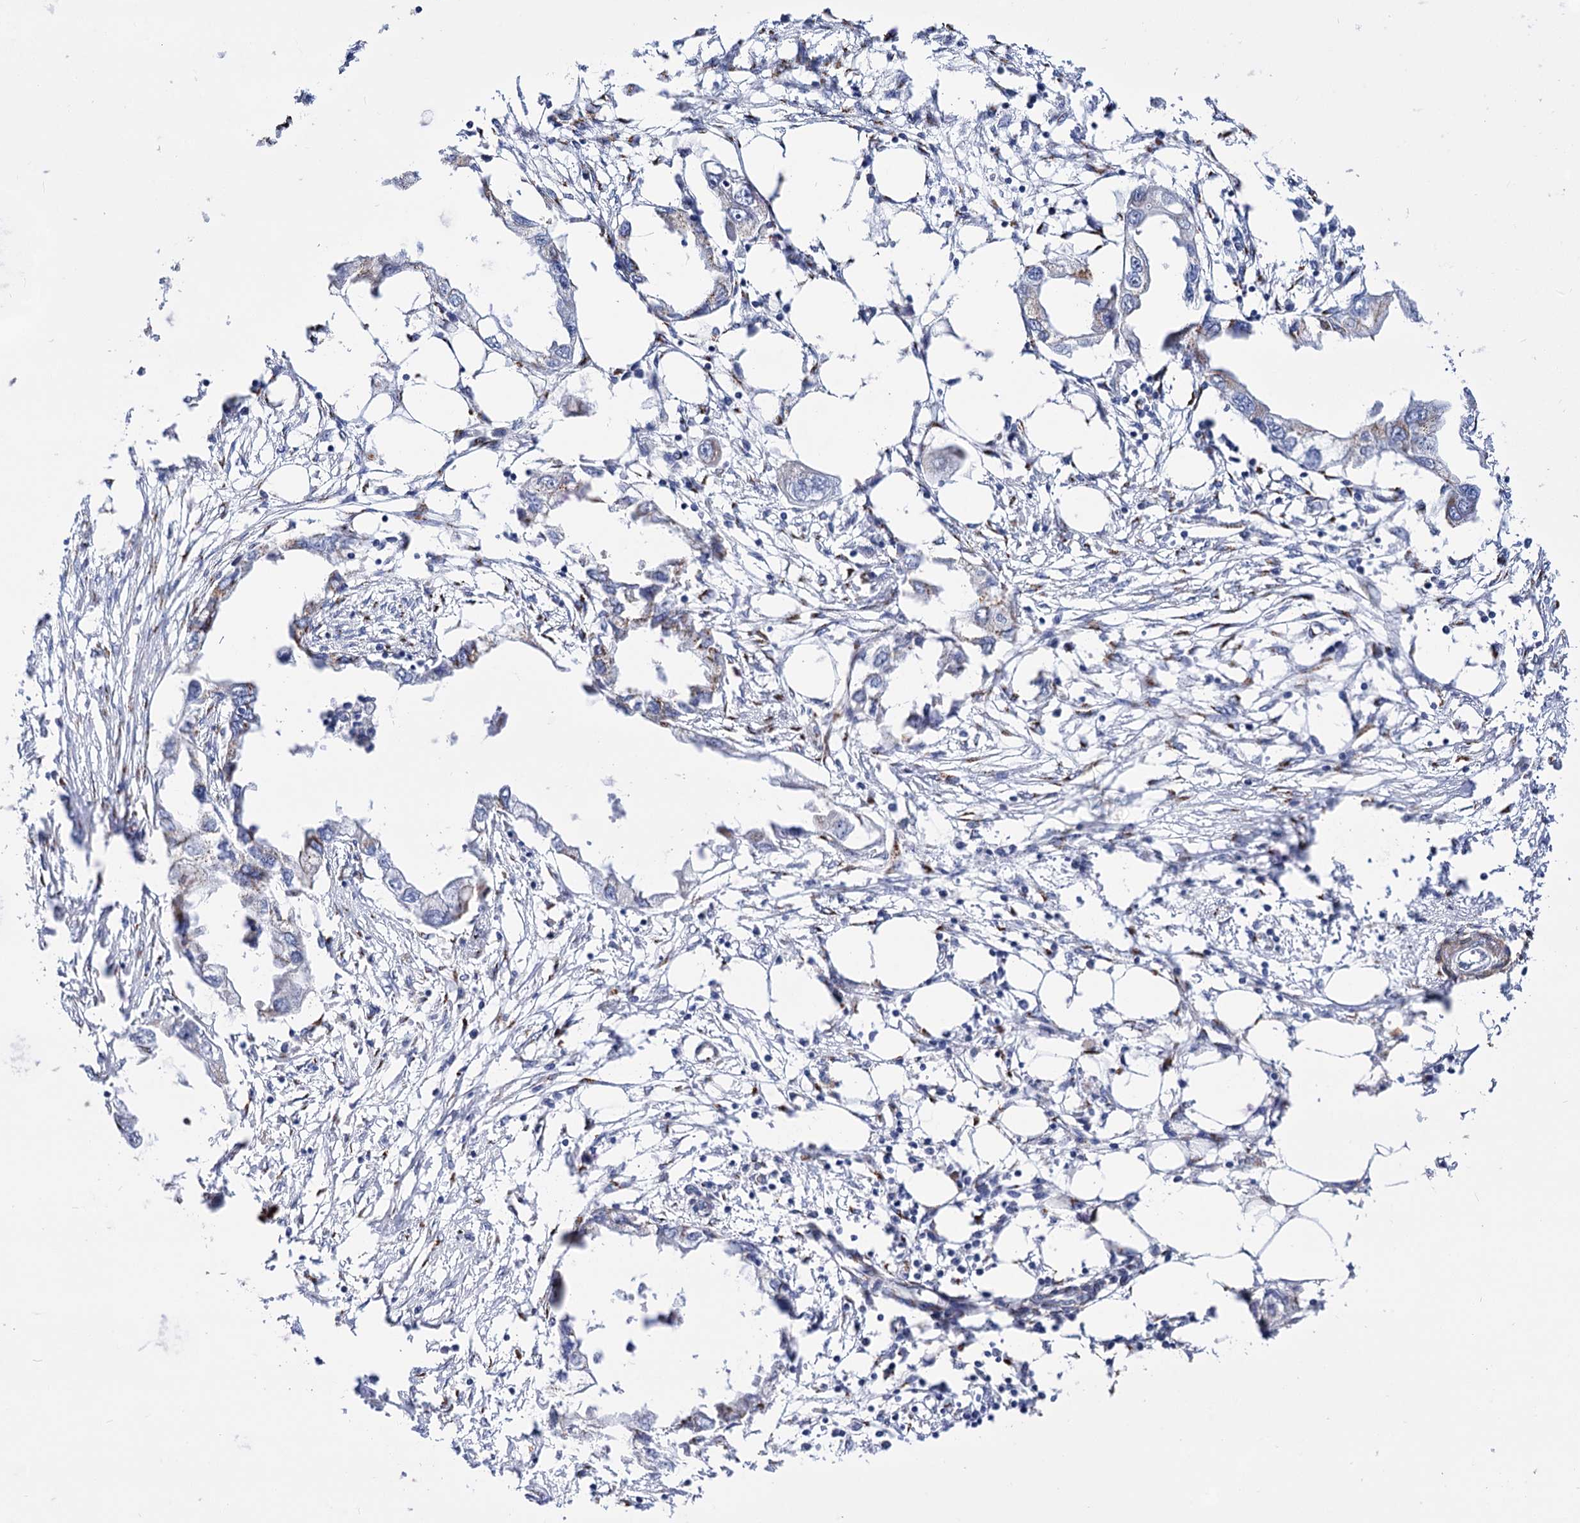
{"staining": {"intensity": "negative", "quantity": "none", "location": "none"}, "tissue": "endometrial cancer", "cell_type": "Tumor cells", "image_type": "cancer", "snomed": [{"axis": "morphology", "description": "Adenocarcinoma, NOS"}, {"axis": "morphology", "description": "Adenocarcinoma, metastatic, NOS"}, {"axis": "topography", "description": "Adipose tissue"}, {"axis": "topography", "description": "Endometrium"}], "caption": "Tumor cells show no significant protein positivity in endometrial cancer.", "gene": "C11orf96", "patient": {"sex": "female", "age": 67}}